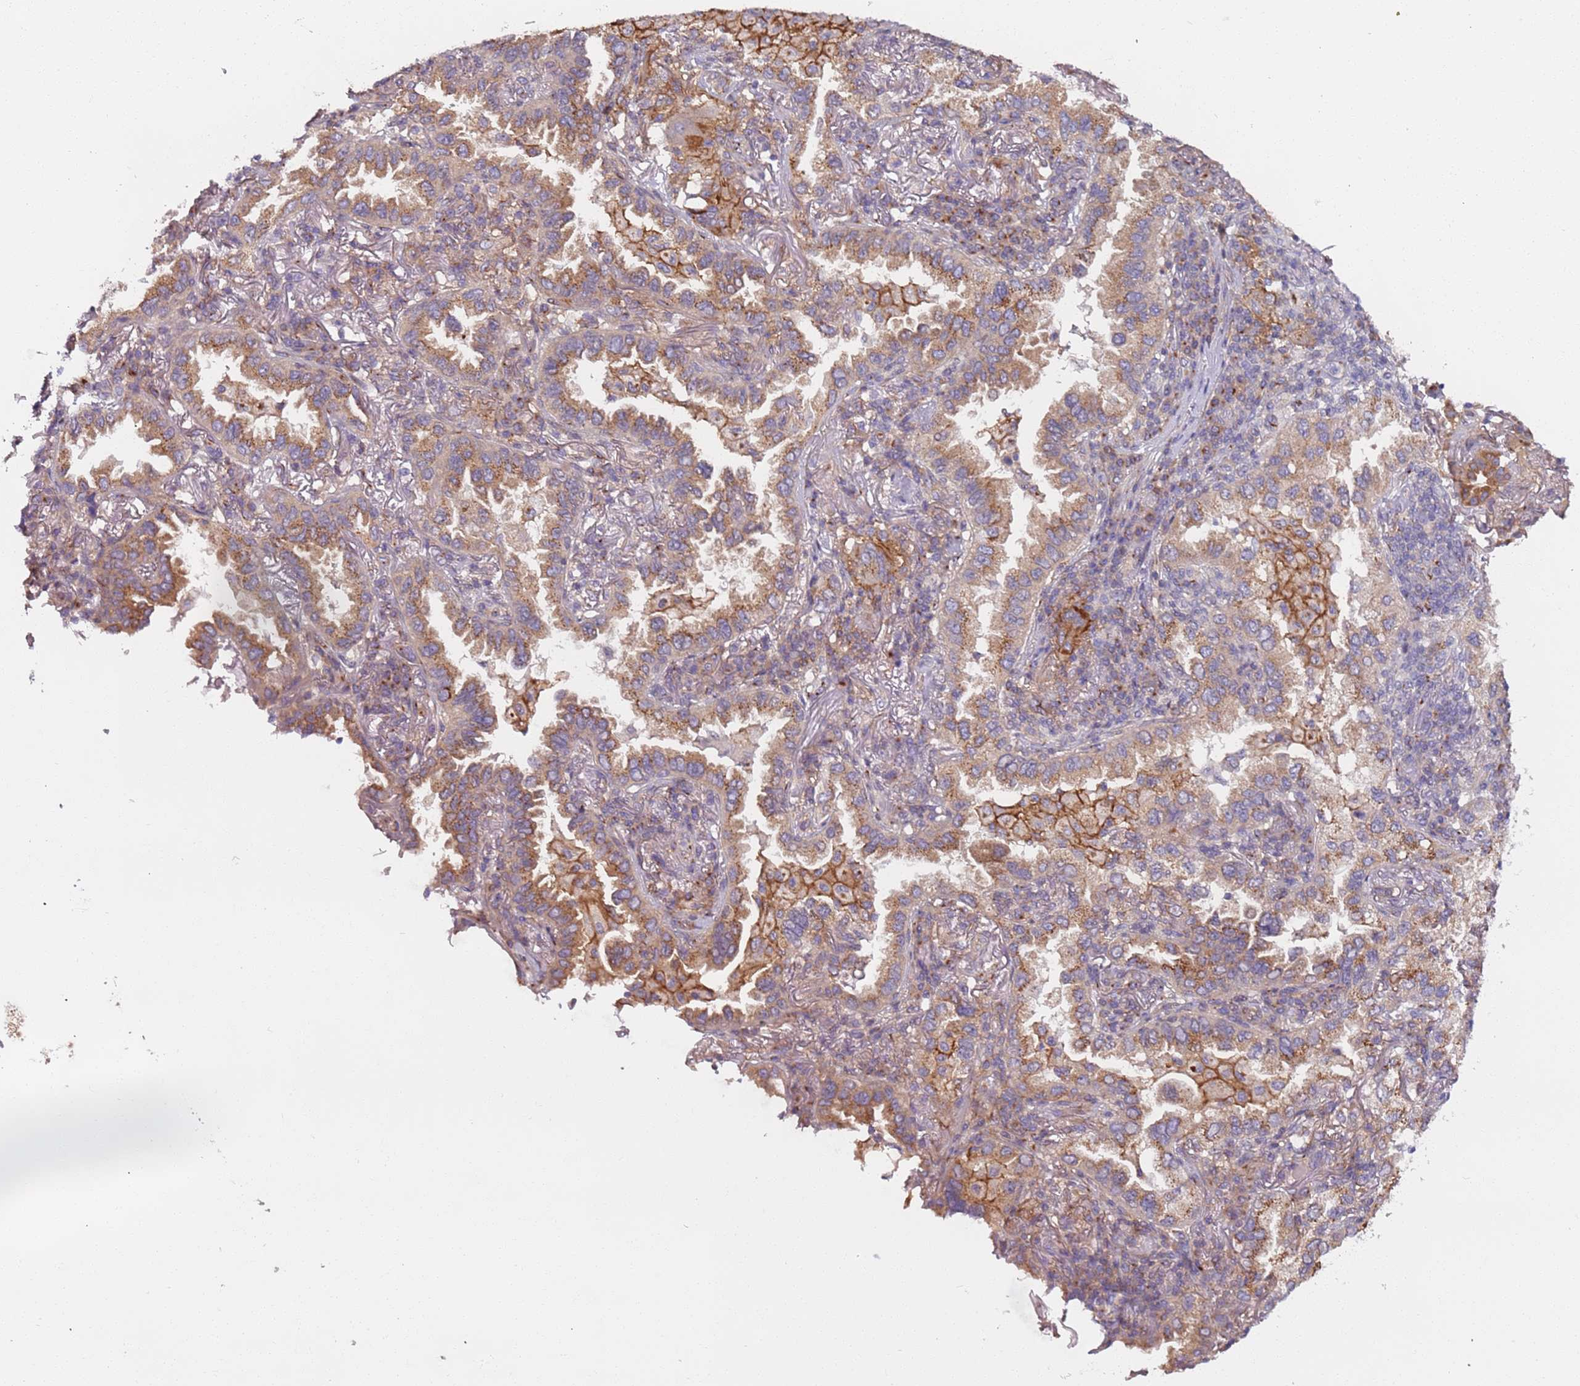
{"staining": {"intensity": "moderate", "quantity": ">75%", "location": "cytoplasmic/membranous"}, "tissue": "lung cancer", "cell_type": "Tumor cells", "image_type": "cancer", "snomed": [{"axis": "morphology", "description": "Adenocarcinoma, NOS"}, {"axis": "topography", "description": "Lung"}], "caption": "Protein analysis of lung cancer tissue reveals moderate cytoplasmic/membranous expression in approximately >75% of tumor cells.", "gene": "AKTIP", "patient": {"sex": "female", "age": 69}}